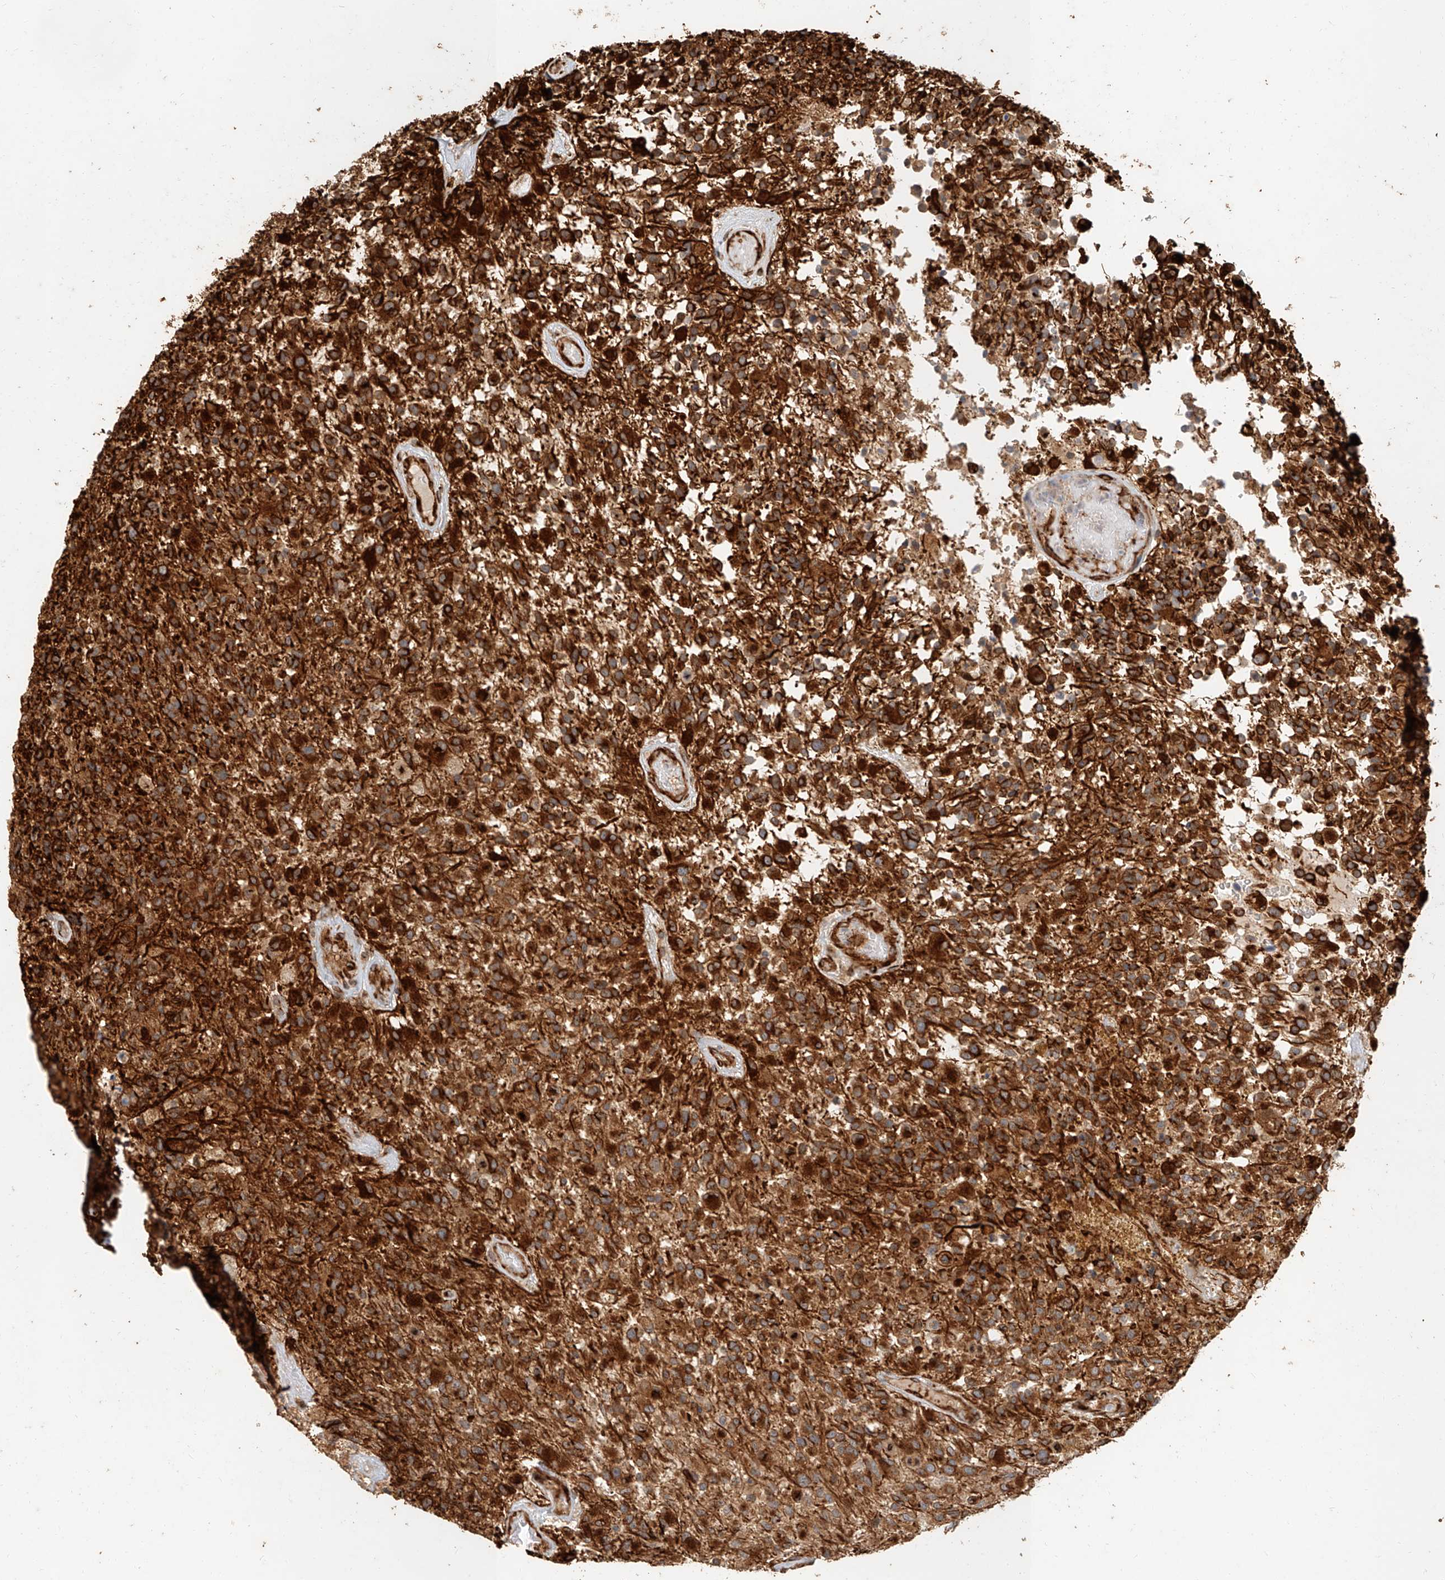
{"staining": {"intensity": "strong", "quantity": ">75%", "location": "cytoplasmic/membranous"}, "tissue": "glioma", "cell_type": "Tumor cells", "image_type": "cancer", "snomed": [{"axis": "morphology", "description": "Glioma, malignant, High grade"}, {"axis": "morphology", "description": "Glioblastoma, NOS"}, {"axis": "topography", "description": "Brain"}], "caption": "Strong cytoplasmic/membranous positivity is identified in approximately >75% of tumor cells in glioblastoma.", "gene": "NAP1L1", "patient": {"sex": "male", "age": 60}}